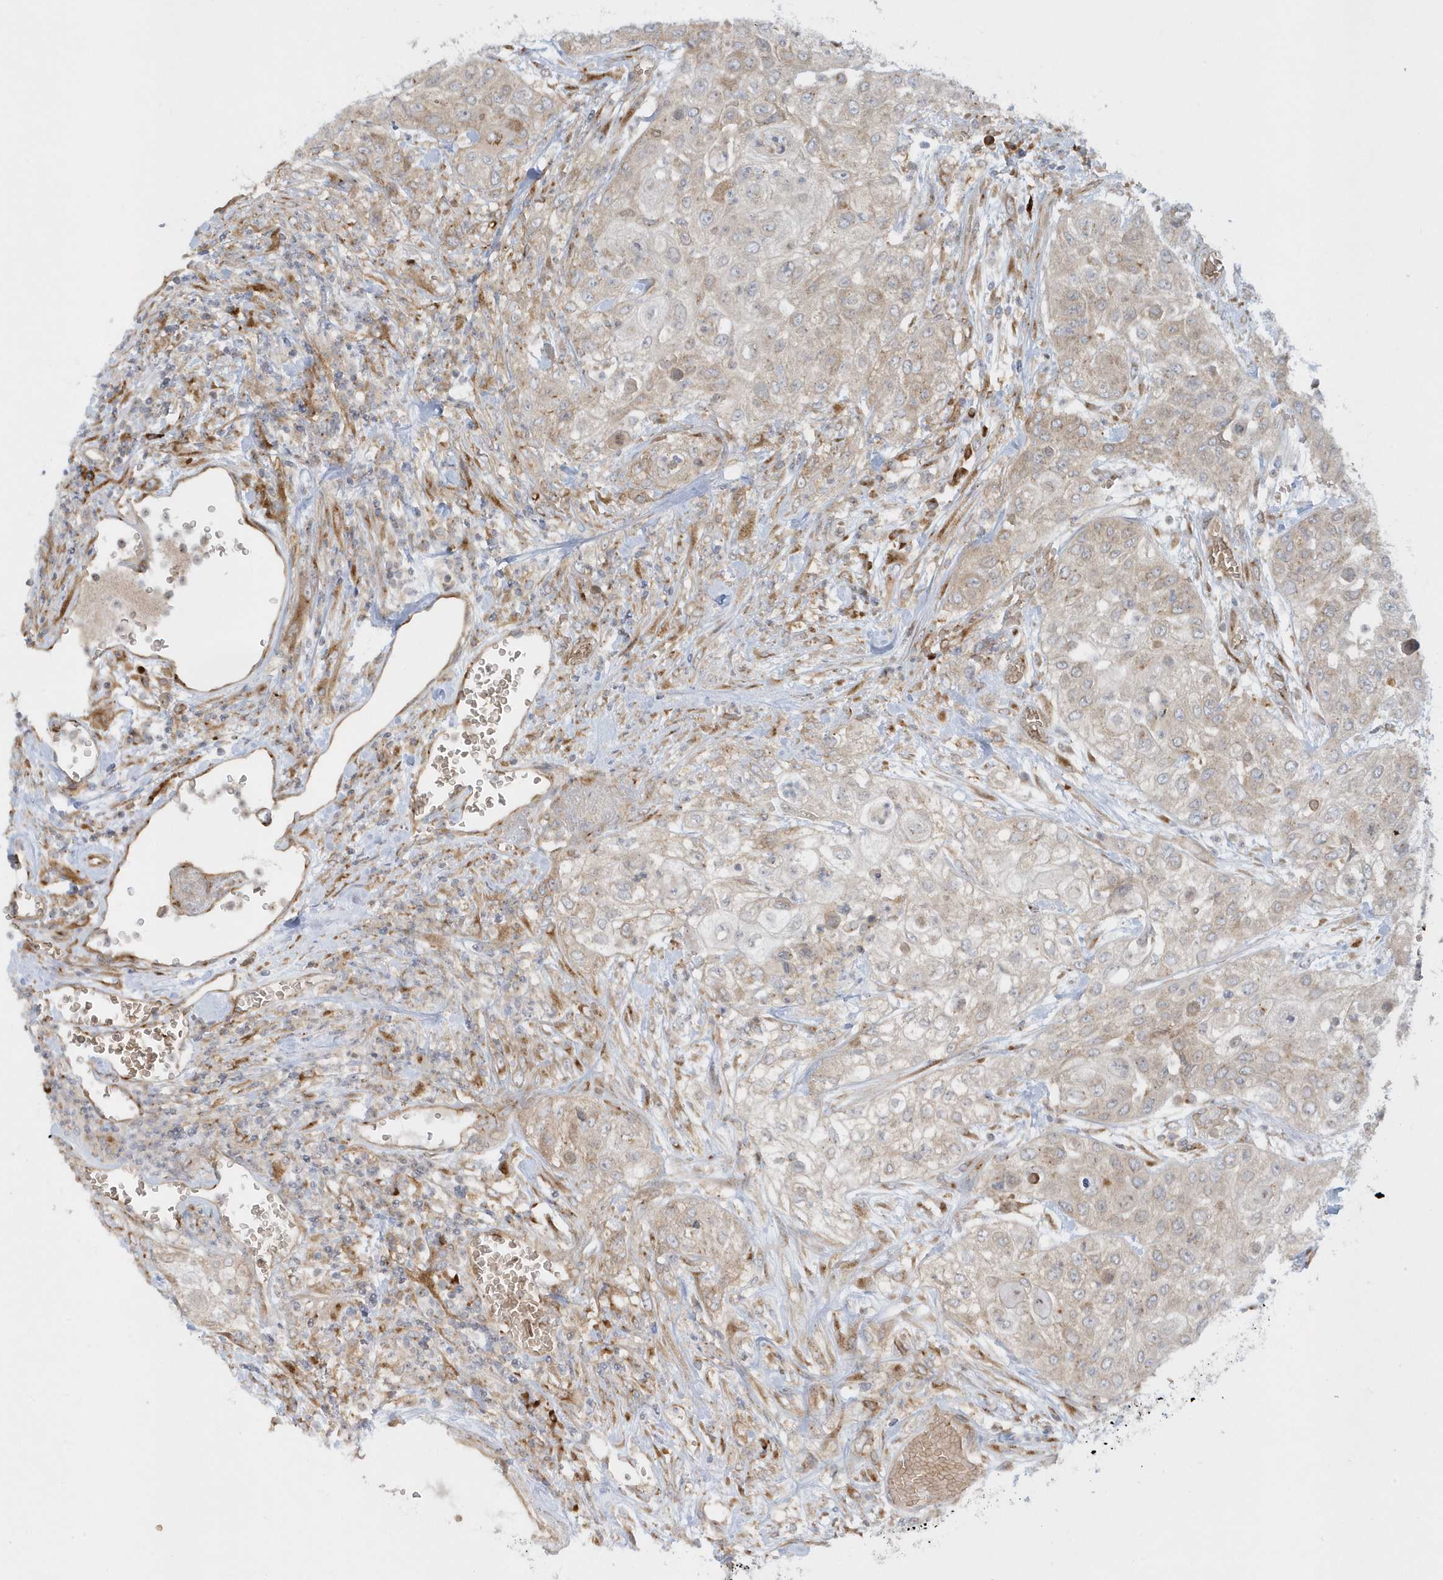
{"staining": {"intensity": "weak", "quantity": "<25%", "location": "cytoplasmic/membranous"}, "tissue": "urothelial cancer", "cell_type": "Tumor cells", "image_type": "cancer", "snomed": [{"axis": "morphology", "description": "Urothelial carcinoma, High grade"}, {"axis": "topography", "description": "Urinary bladder"}], "caption": "Tumor cells show no significant protein staining in urothelial cancer. Nuclei are stained in blue.", "gene": "RPP40", "patient": {"sex": "female", "age": 79}}